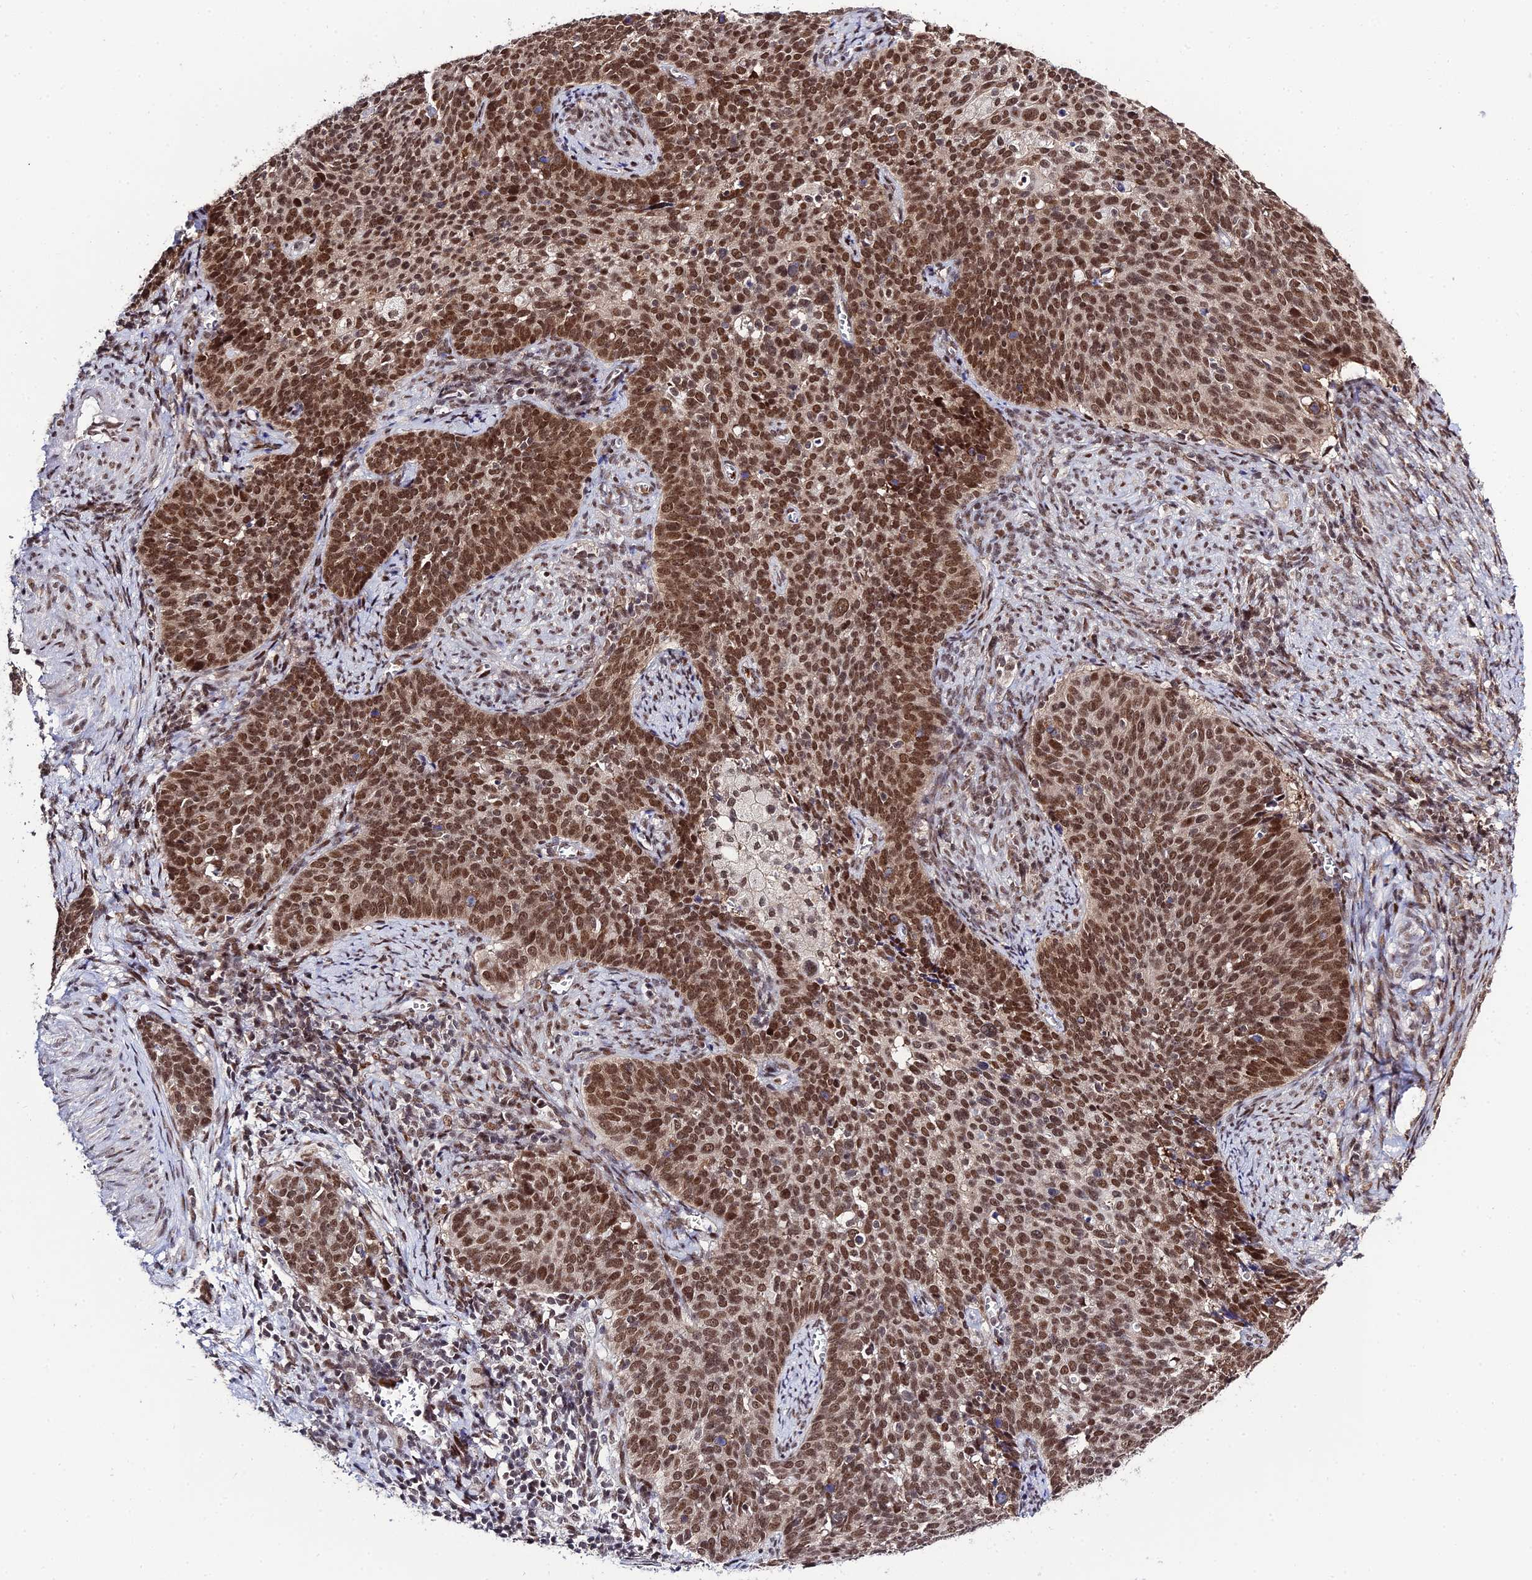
{"staining": {"intensity": "moderate", "quantity": ">75%", "location": "nuclear"}, "tissue": "cervical cancer", "cell_type": "Tumor cells", "image_type": "cancer", "snomed": [{"axis": "morphology", "description": "Normal tissue, NOS"}, {"axis": "morphology", "description": "Squamous cell carcinoma, NOS"}, {"axis": "topography", "description": "Cervix"}], "caption": "The micrograph displays staining of cervical squamous cell carcinoma, revealing moderate nuclear protein expression (brown color) within tumor cells.", "gene": "SYT15", "patient": {"sex": "female", "age": 39}}